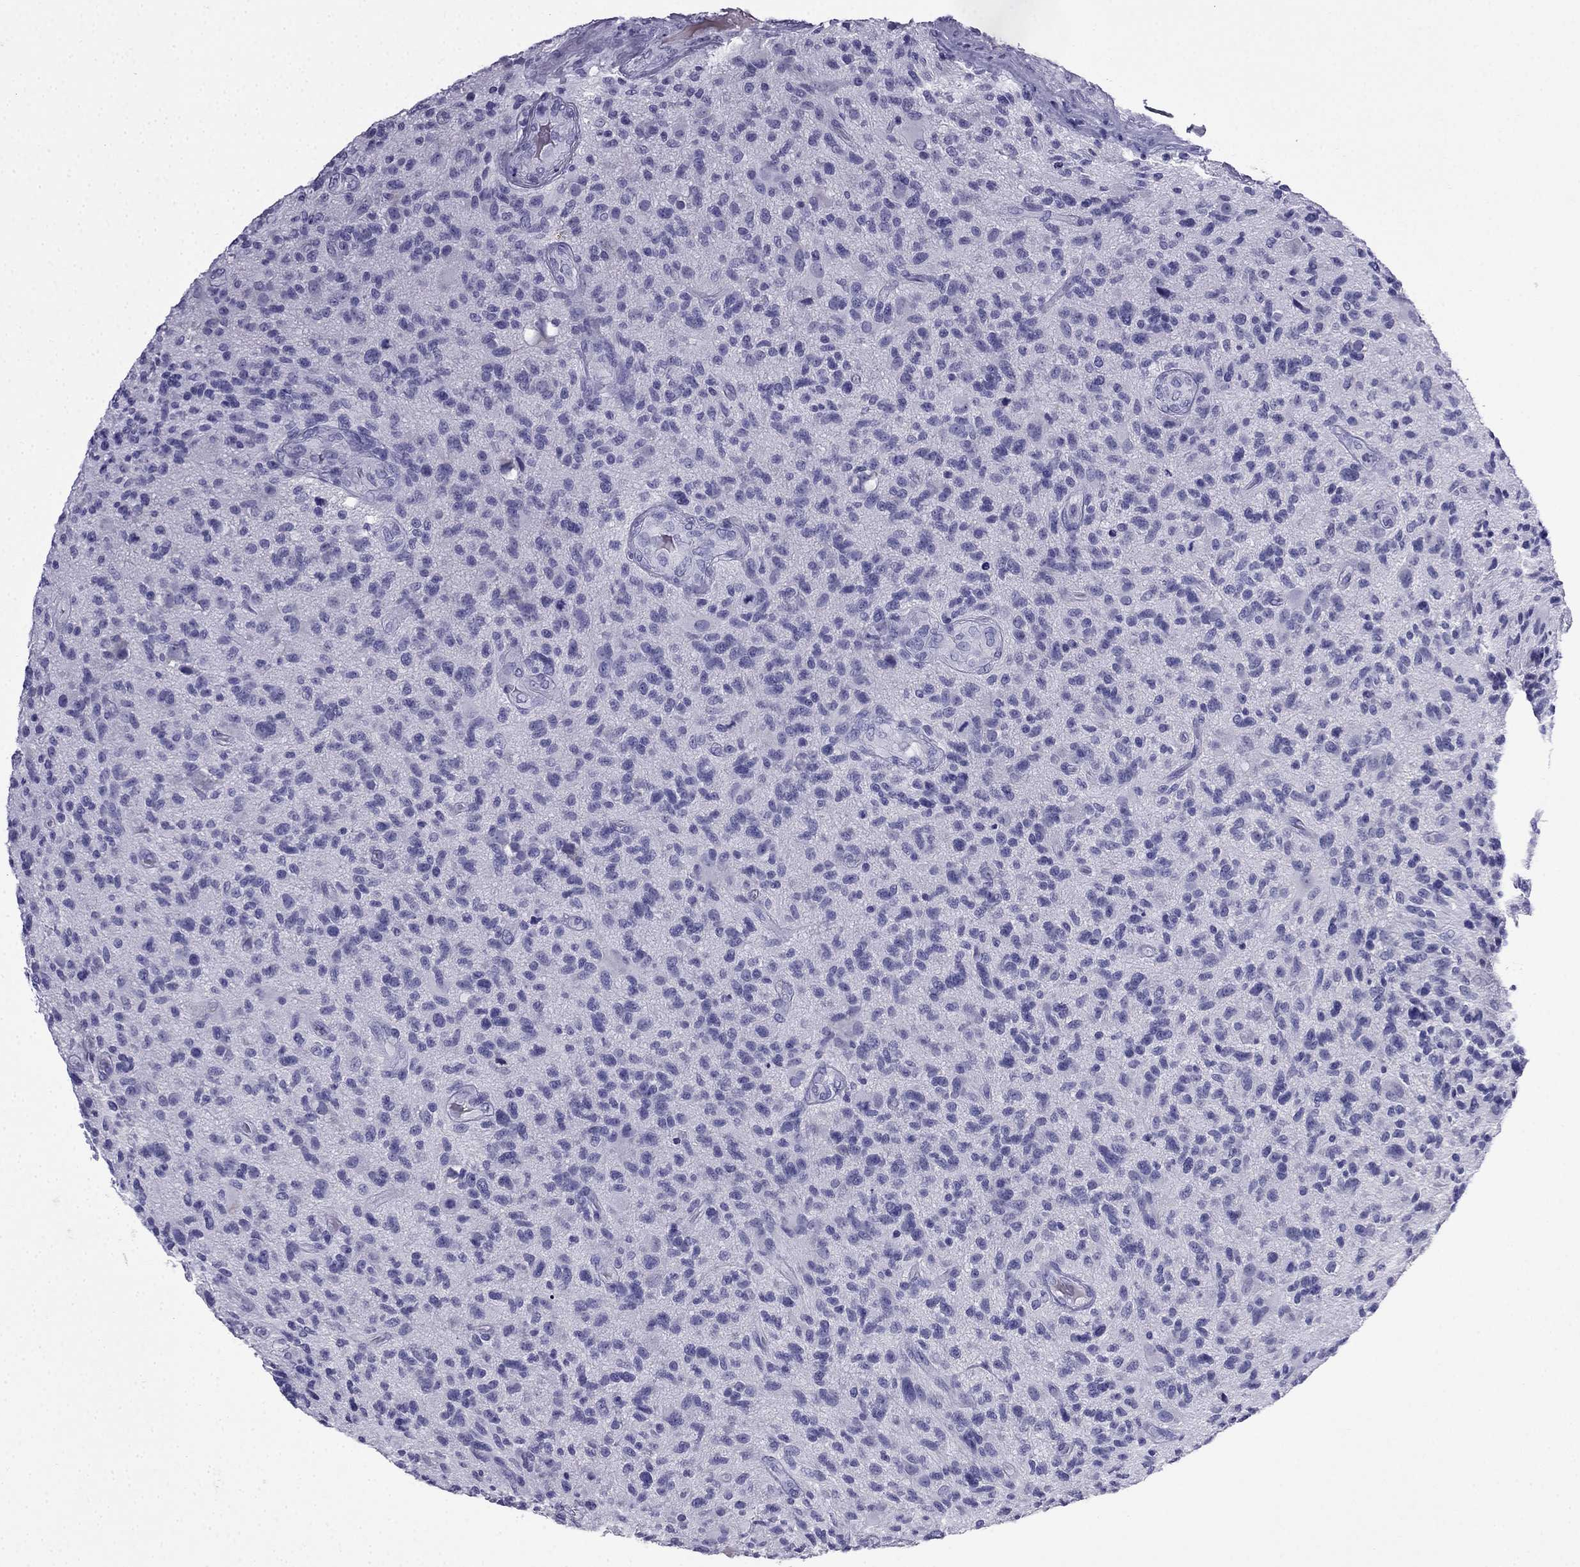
{"staining": {"intensity": "negative", "quantity": "none", "location": "none"}, "tissue": "glioma", "cell_type": "Tumor cells", "image_type": "cancer", "snomed": [{"axis": "morphology", "description": "Glioma, malignant, High grade"}, {"axis": "topography", "description": "Brain"}], "caption": "There is no significant staining in tumor cells of malignant glioma (high-grade).", "gene": "CDHR4", "patient": {"sex": "male", "age": 47}}